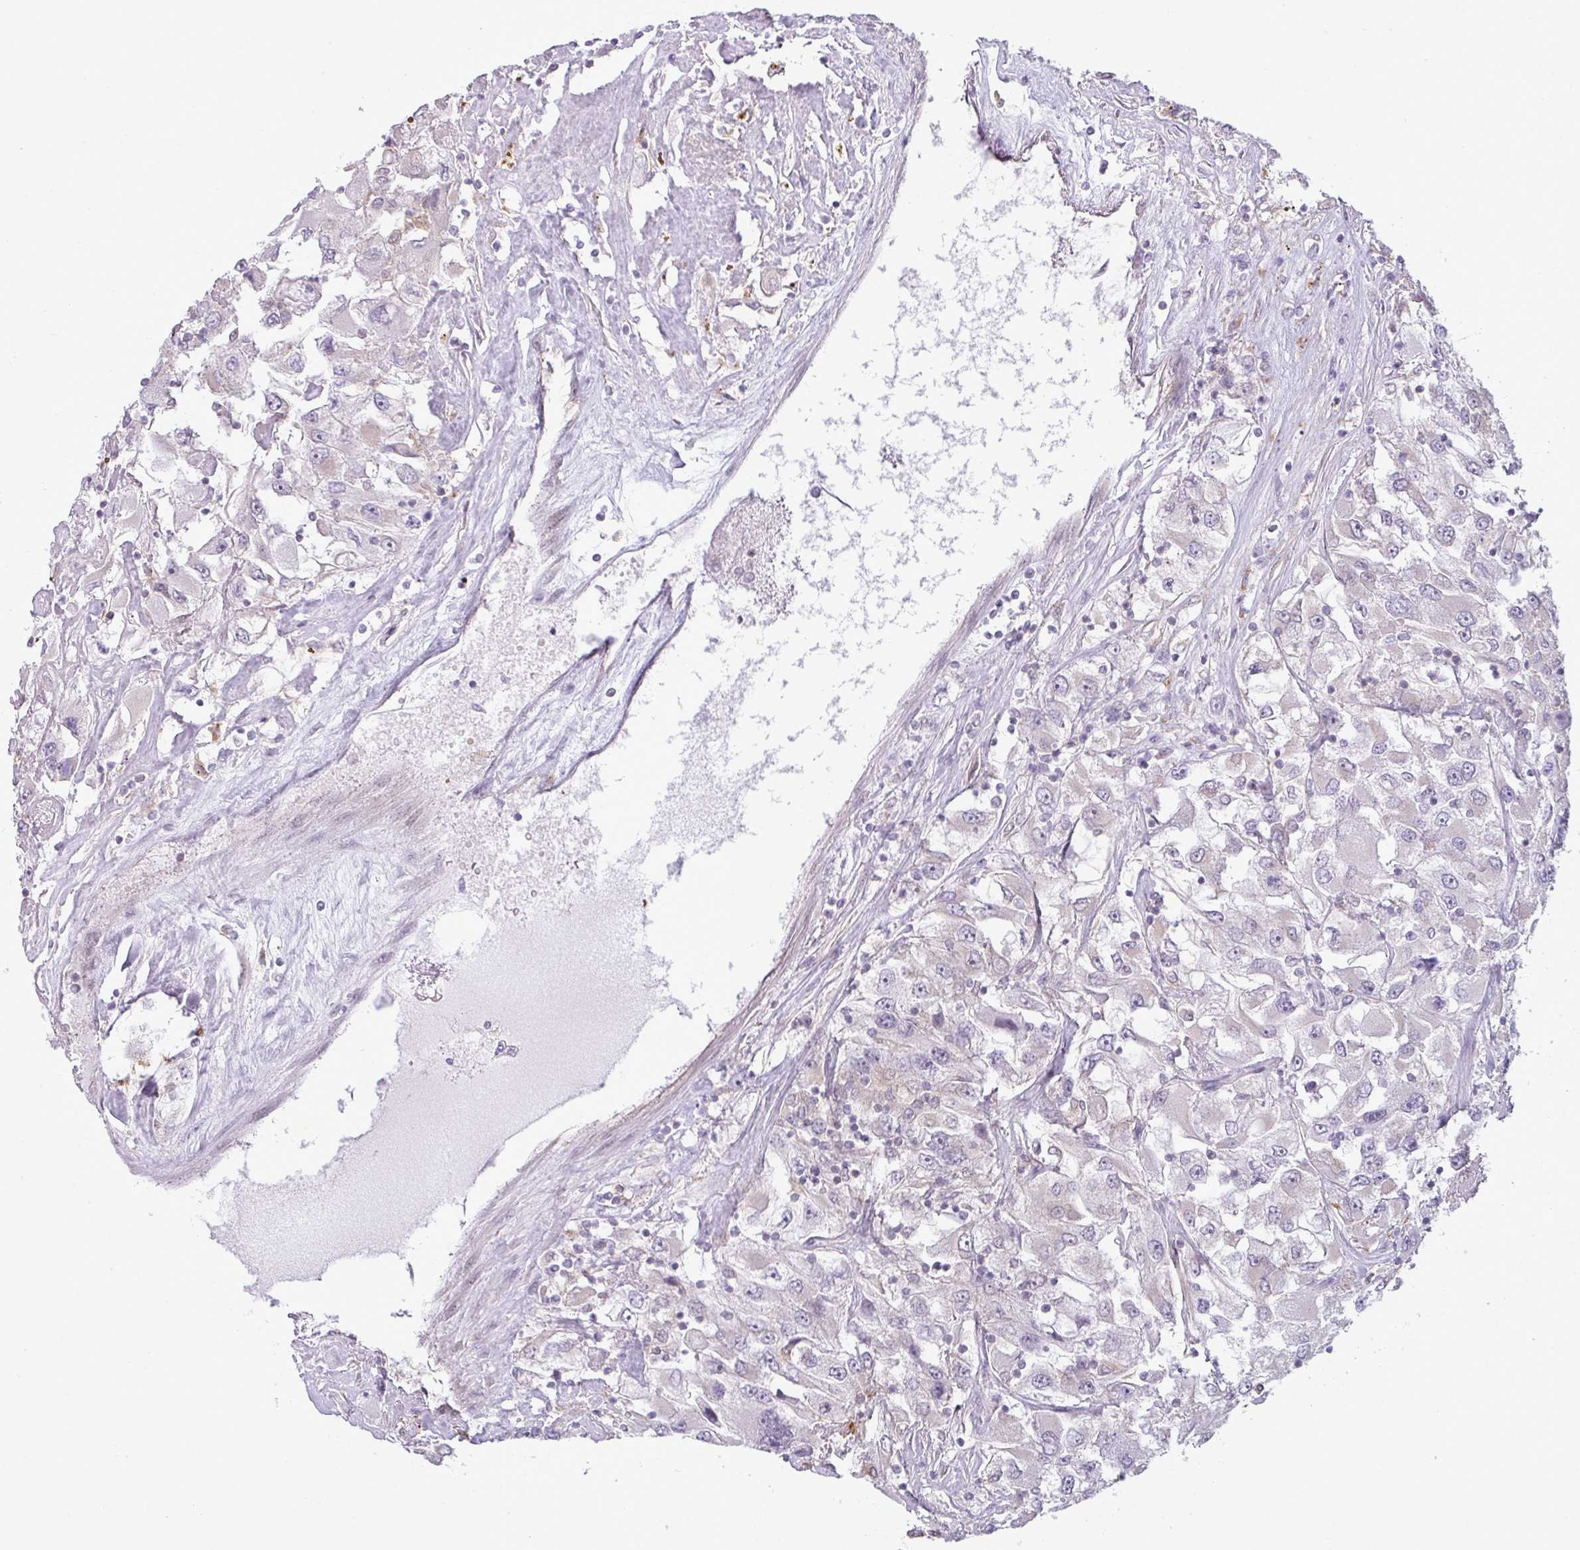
{"staining": {"intensity": "negative", "quantity": "none", "location": "none"}, "tissue": "renal cancer", "cell_type": "Tumor cells", "image_type": "cancer", "snomed": [{"axis": "morphology", "description": "Adenocarcinoma, NOS"}, {"axis": "topography", "description": "Kidney"}], "caption": "A histopathology image of human renal cancer (adenocarcinoma) is negative for staining in tumor cells. (DAB immunohistochemistry visualized using brightfield microscopy, high magnification).", "gene": "CCDC144A", "patient": {"sex": "female", "age": 52}}